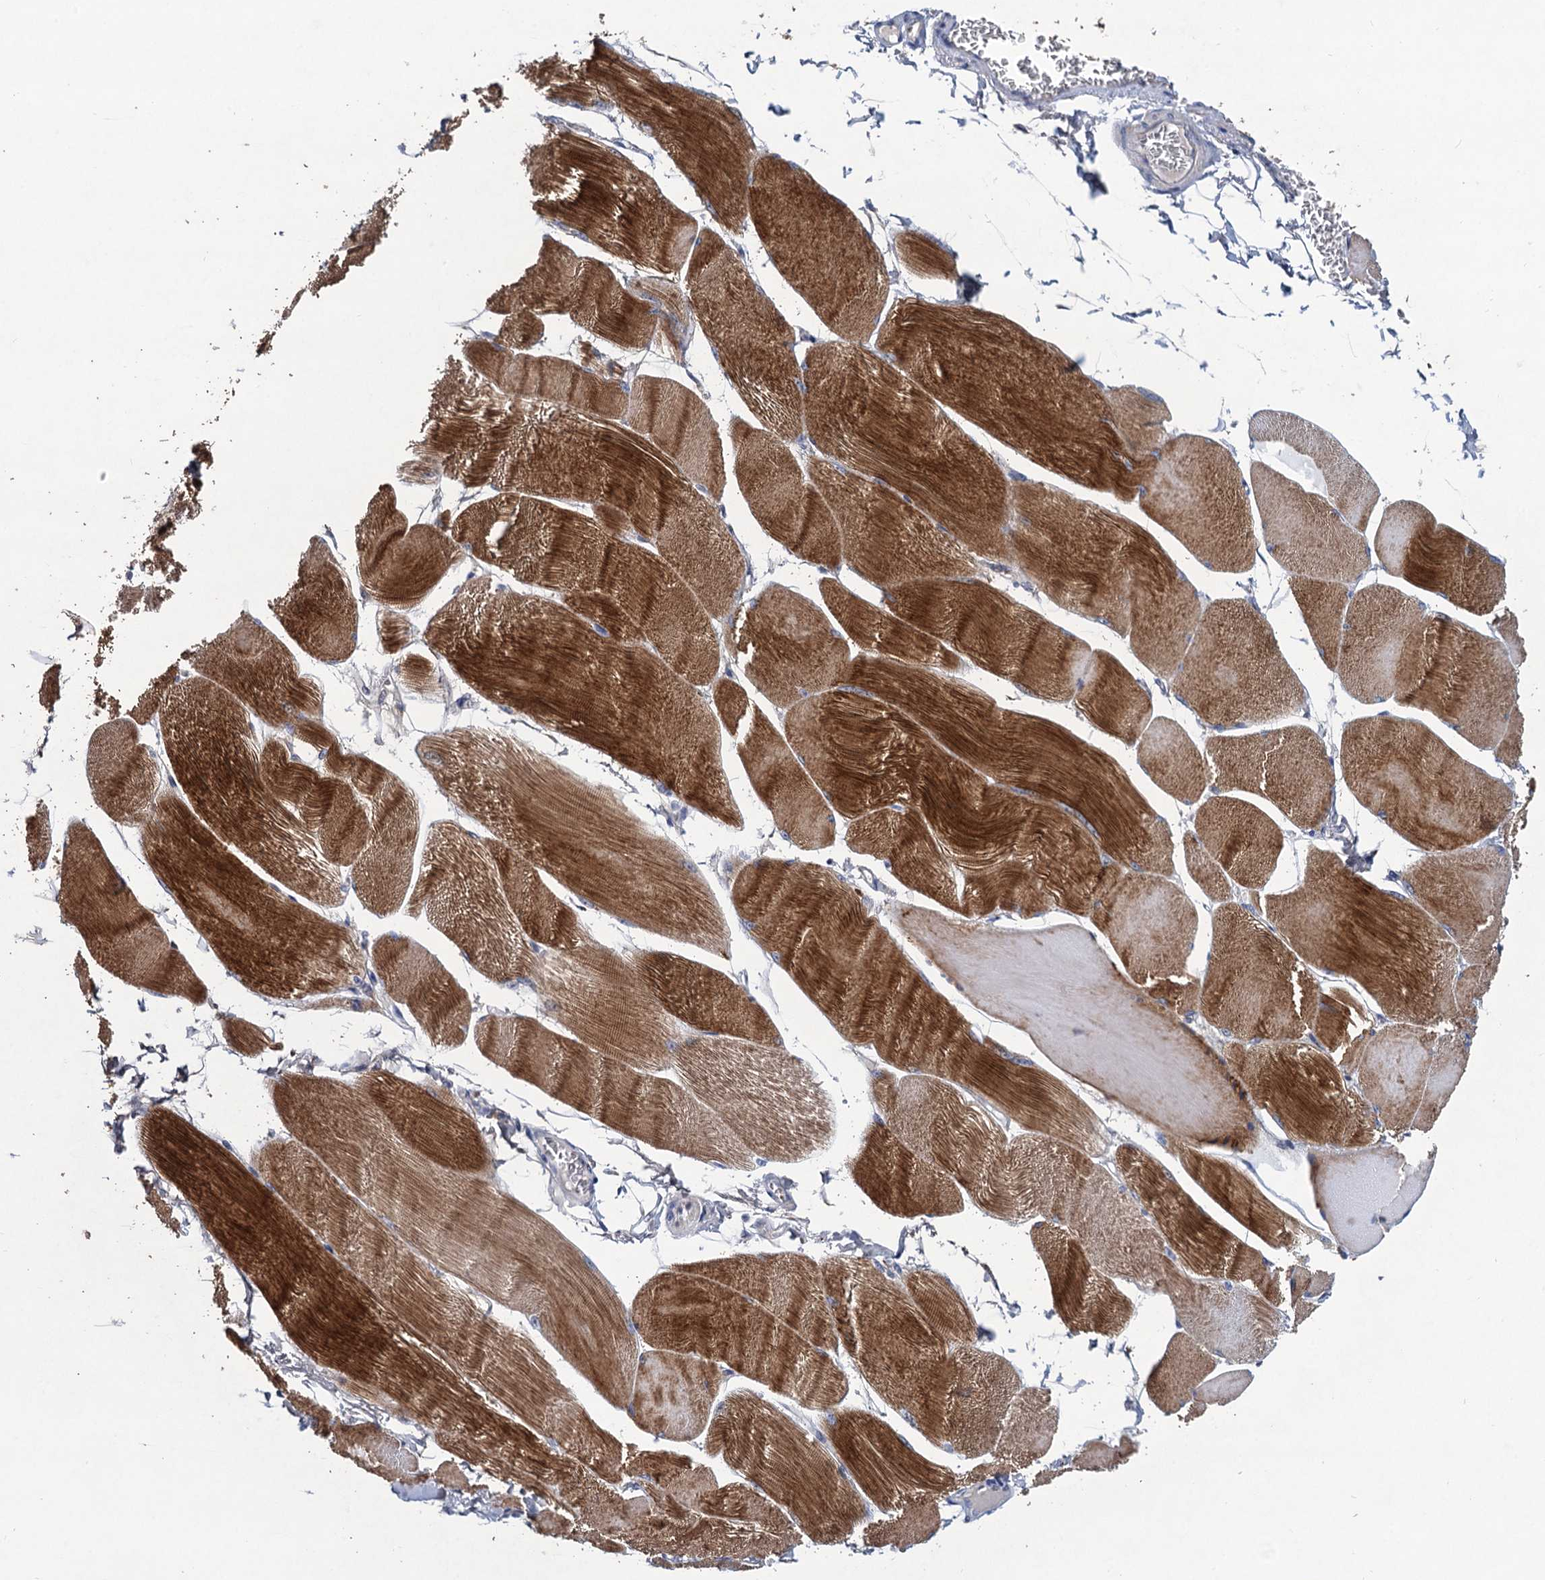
{"staining": {"intensity": "strong", "quantity": ">75%", "location": "cytoplasmic/membranous"}, "tissue": "skeletal muscle", "cell_type": "Myocytes", "image_type": "normal", "snomed": [{"axis": "morphology", "description": "Normal tissue, NOS"}, {"axis": "morphology", "description": "Basal cell carcinoma"}, {"axis": "topography", "description": "Skeletal muscle"}], "caption": "This image shows immunohistochemistry (IHC) staining of normal human skeletal muscle, with high strong cytoplasmic/membranous staining in about >75% of myocytes.", "gene": "TRAF7", "patient": {"sex": "female", "age": 64}}